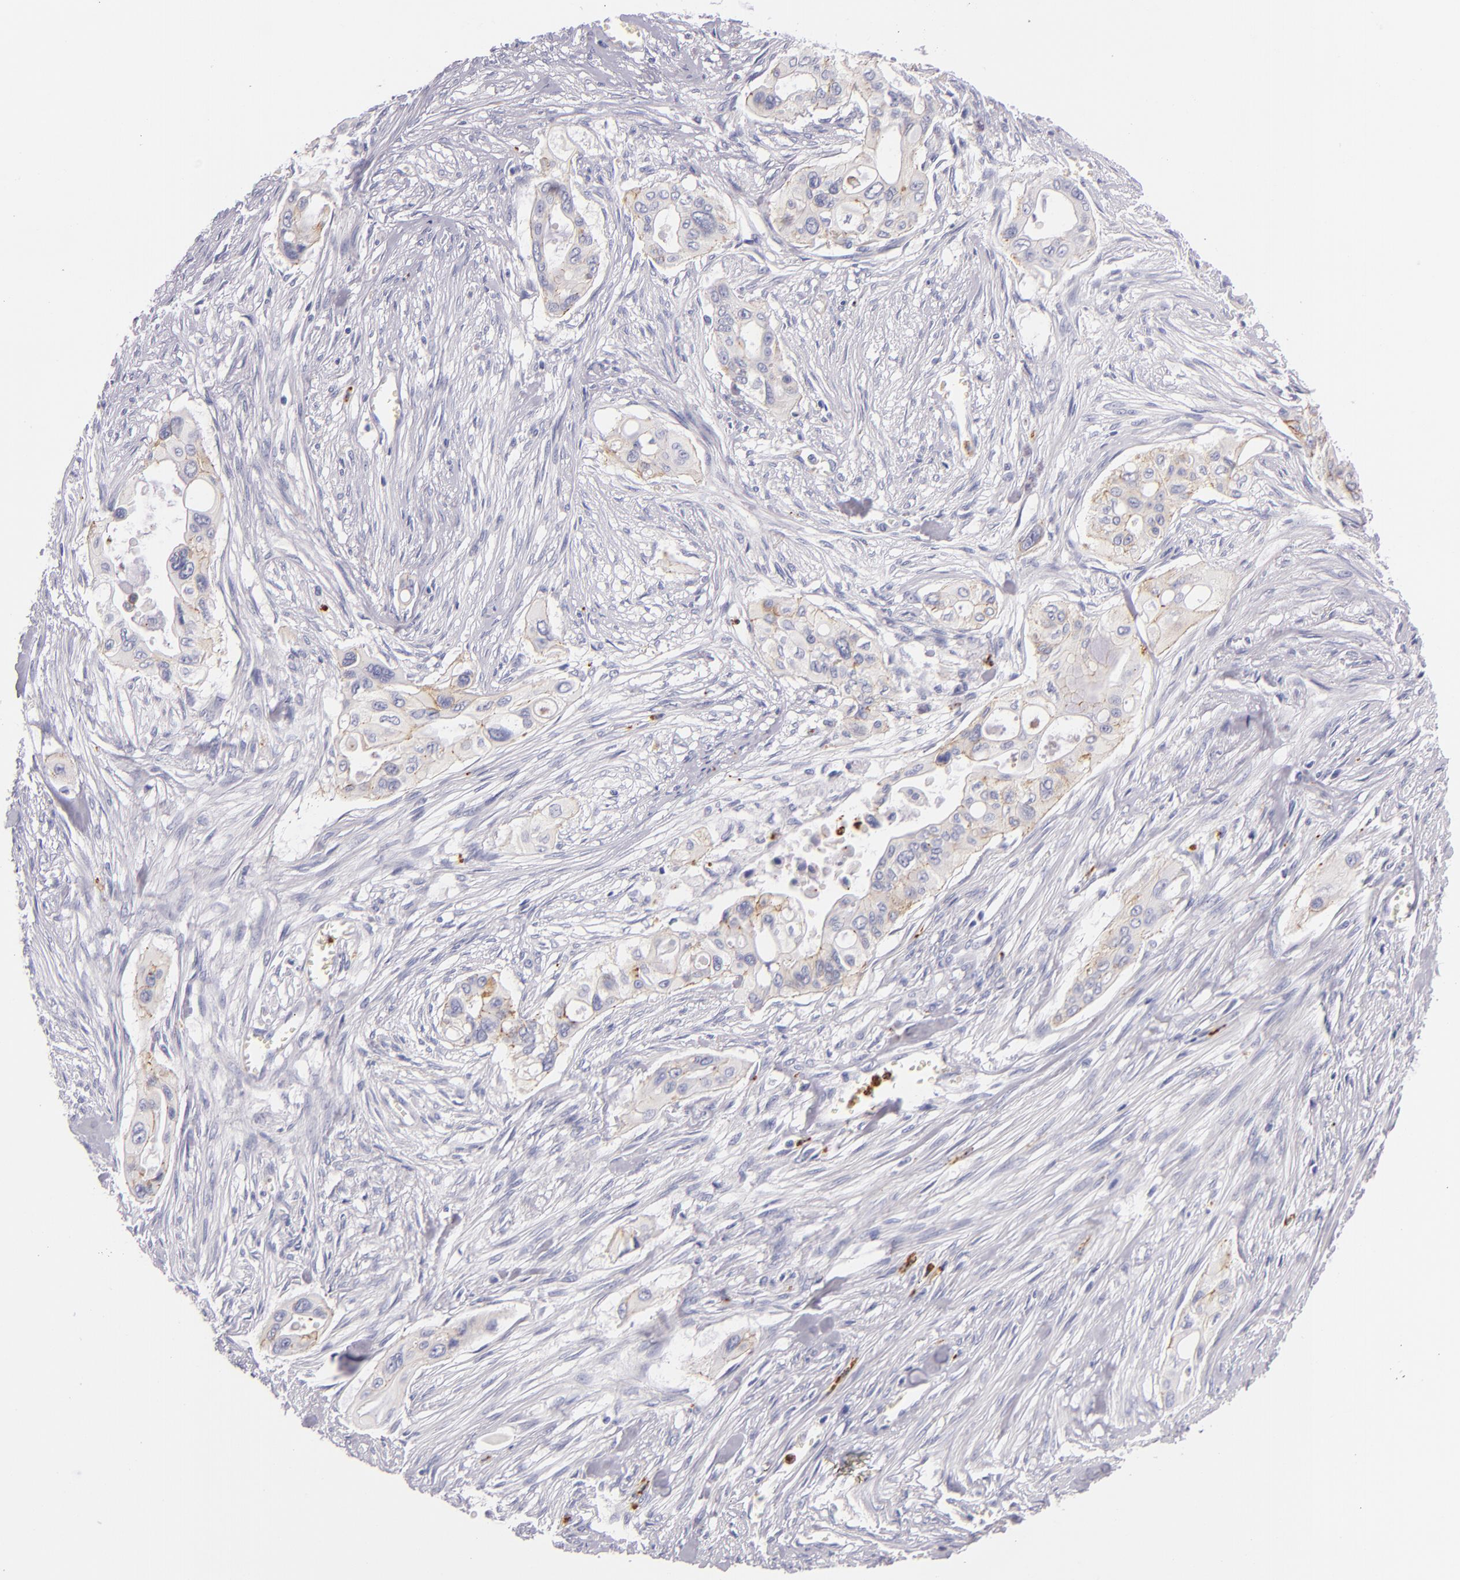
{"staining": {"intensity": "moderate", "quantity": "25%-75%", "location": "cytoplasmic/membranous"}, "tissue": "pancreatic cancer", "cell_type": "Tumor cells", "image_type": "cancer", "snomed": [{"axis": "morphology", "description": "Adenocarcinoma, NOS"}, {"axis": "topography", "description": "Pancreas"}], "caption": "Protein expression by immunohistochemistry (IHC) reveals moderate cytoplasmic/membranous staining in about 25%-75% of tumor cells in pancreatic cancer (adenocarcinoma).", "gene": "CDH3", "patient": {"sex": "male", "age": 77}}